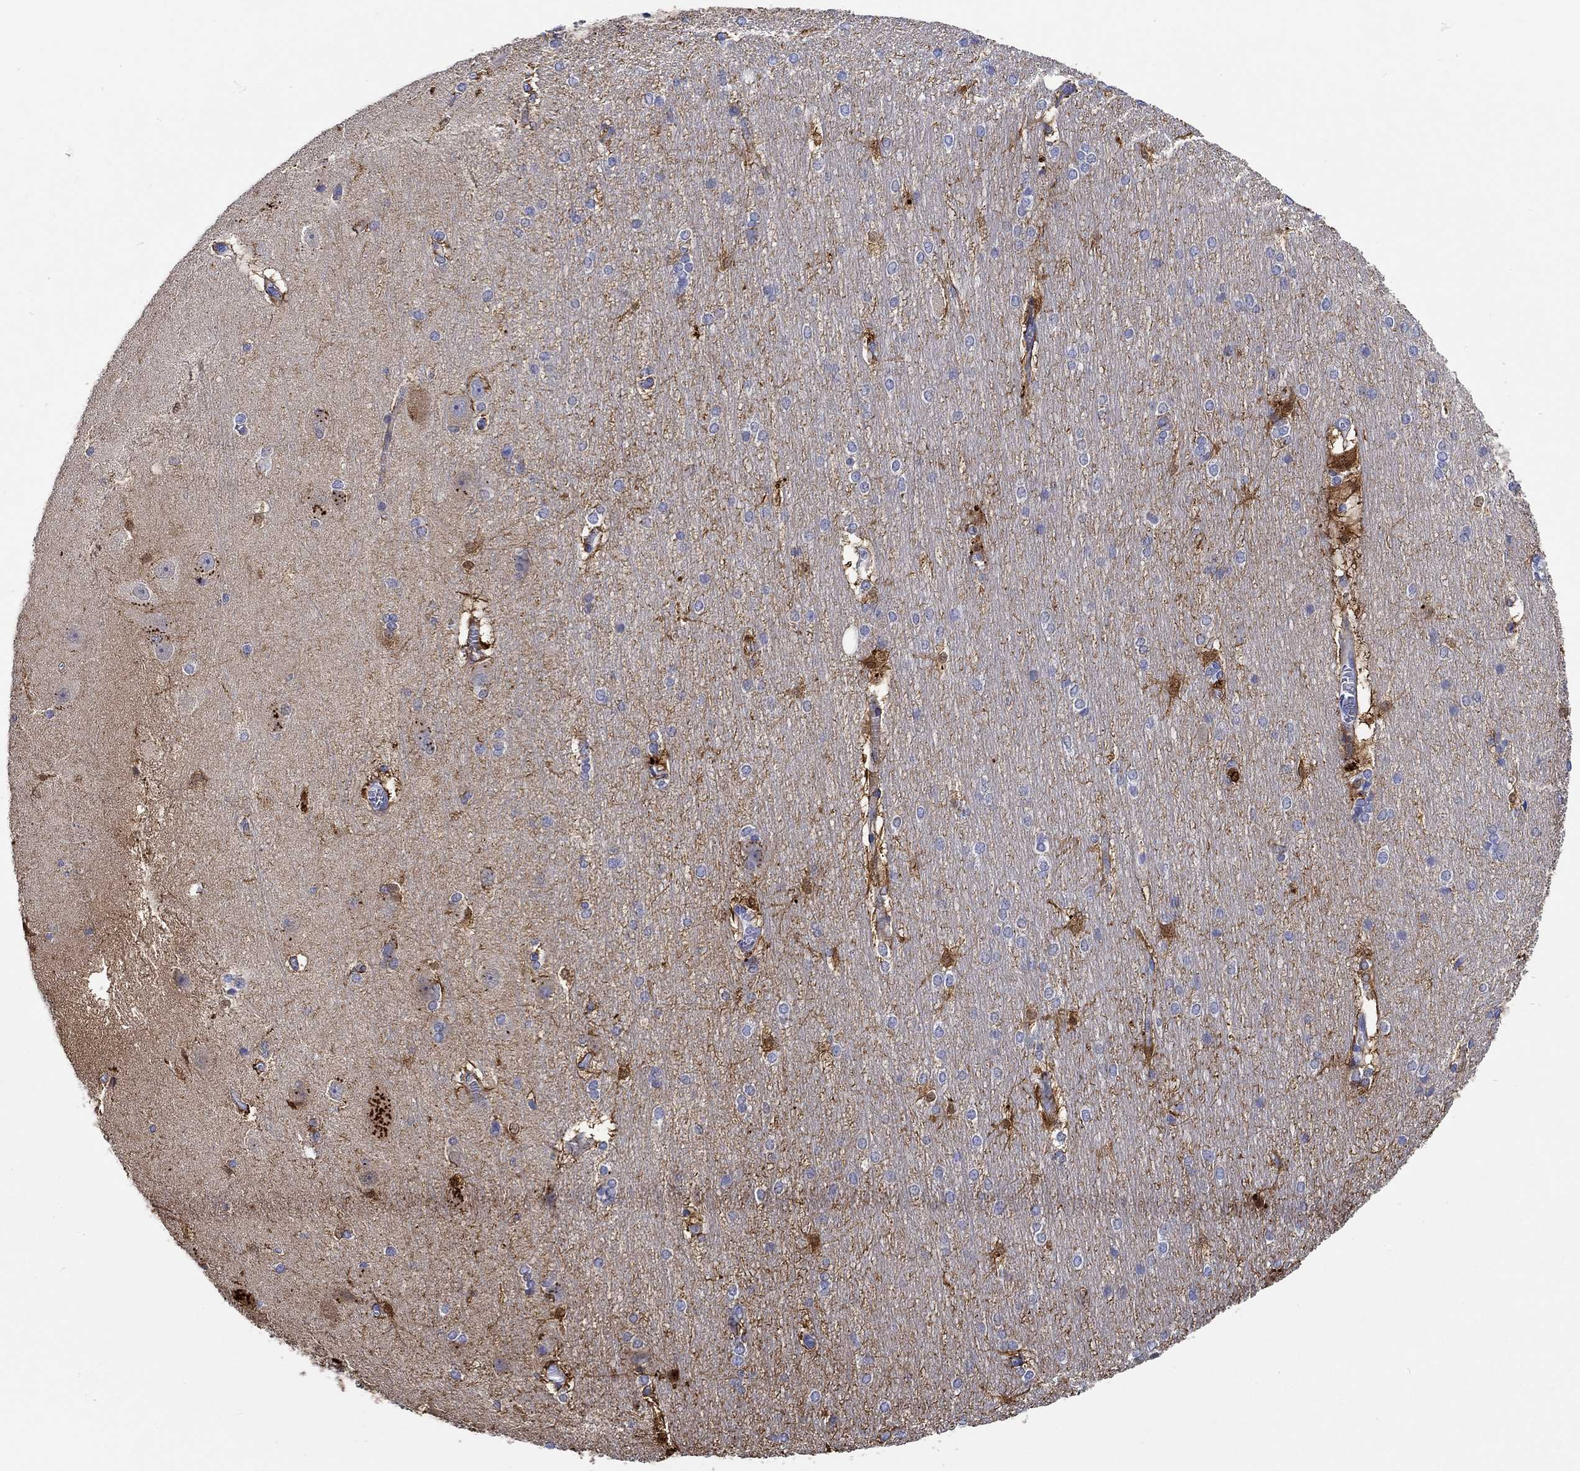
{"staining": {"intensity": "strong", "quantity": "<25%", "location": "cytoplasmic/membranous"}, "tissue": "hippocampus", "cell_type": "Glial cells", "image_type": "normal", "snomed": [{"axis": "morphology", "description": "Normal tissue, NOS"}, {"axis": "topography", "description": "Cerebral cortex"}, {"axis": "topography", "description": "Hippocampus"}], "caption": "Immunohistochemistry histopathology image of normal human hippocampus stained for a protein (brown), which demonstrates medium levels of strong cytoplasmic/membranous staining in approximately <25% of glial cells.", "gene": "FBXO2", "patient": {"sex": "female", "age": 19}}